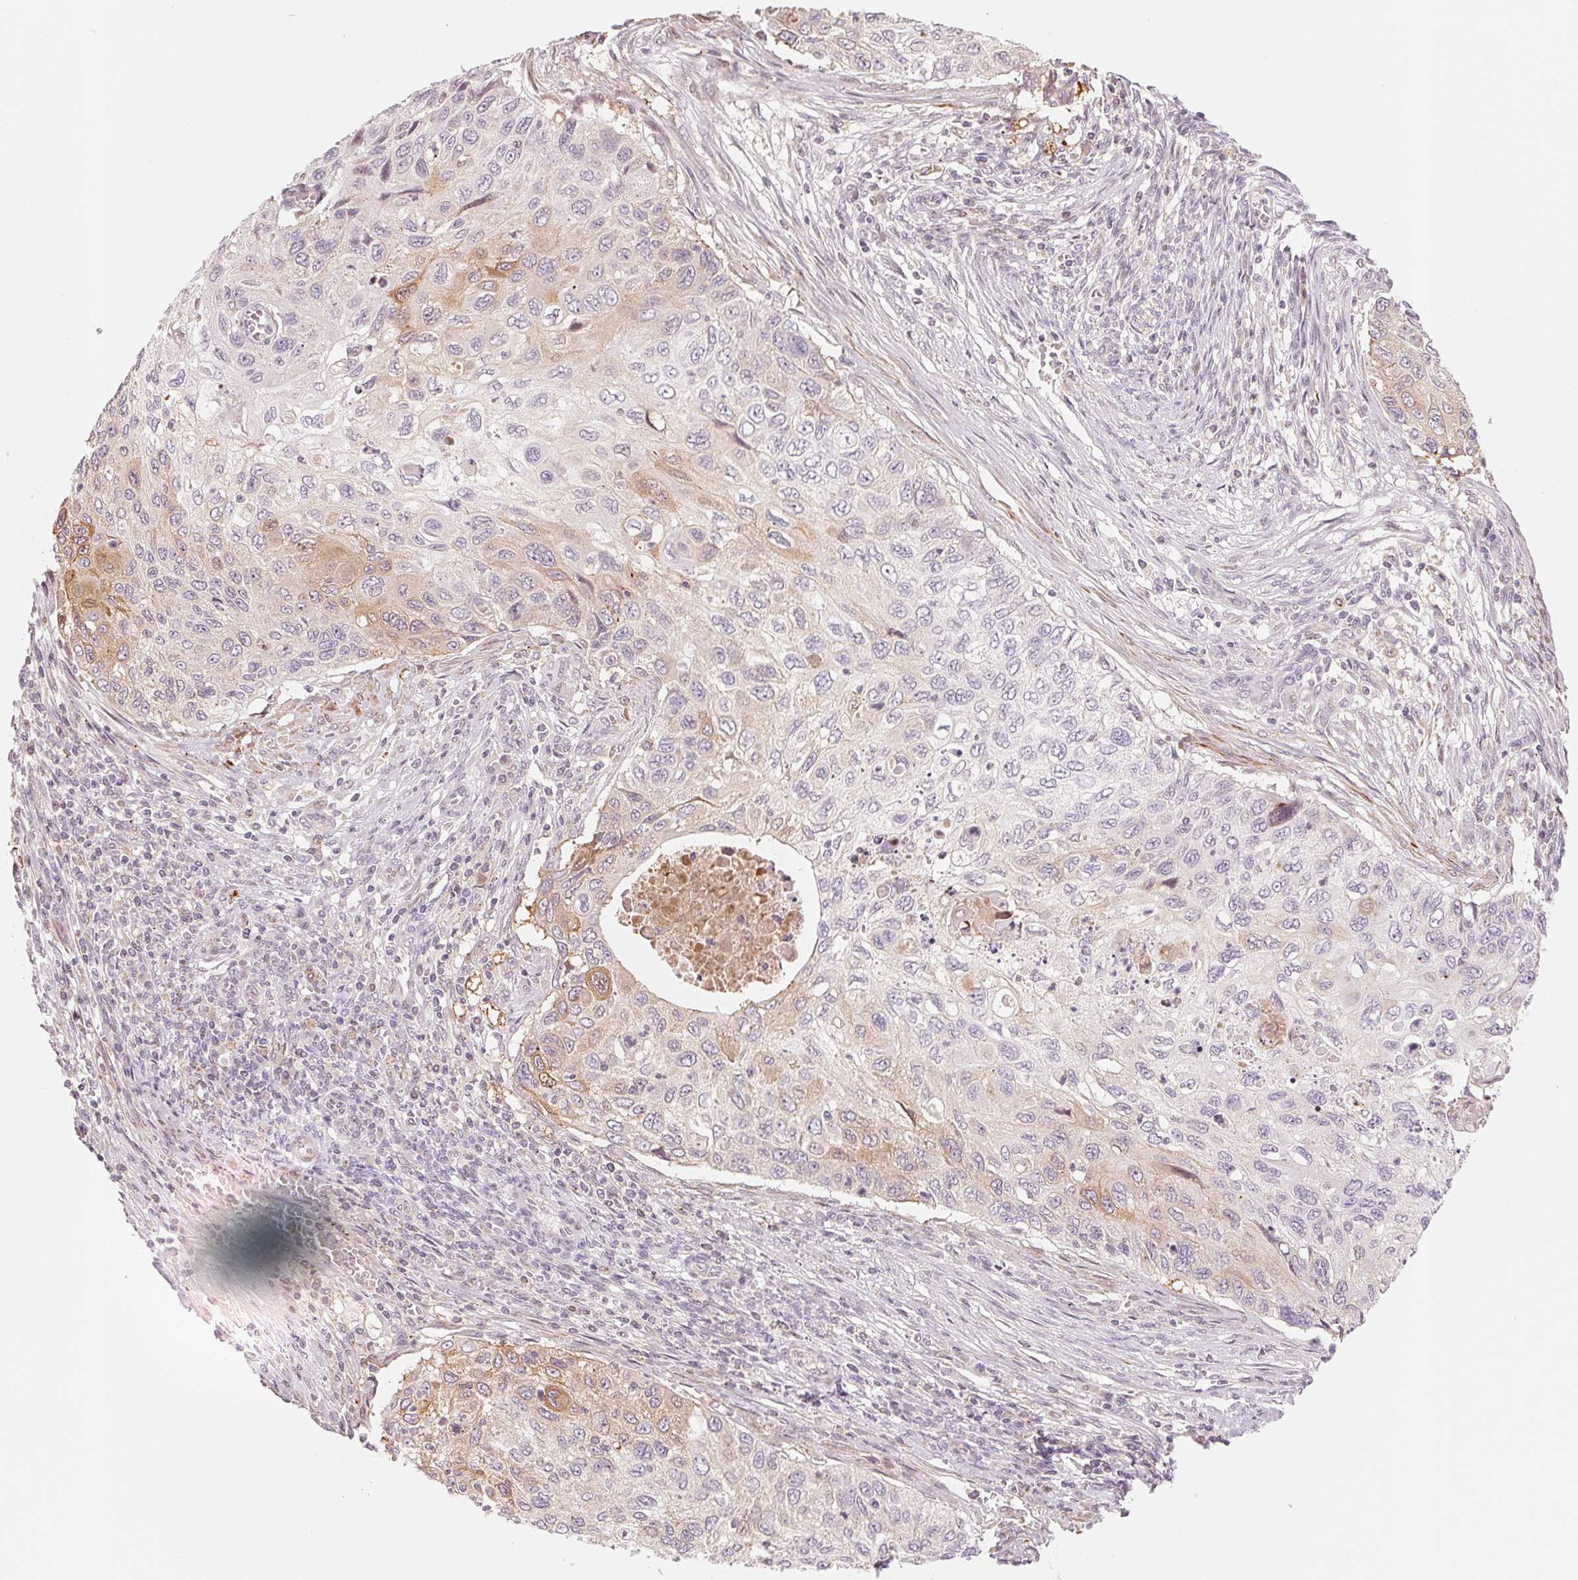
{"staining": {"intensity": "weak", "quantity": "<25%", "location": "cytoplasmic/membranous"}, "tissue": "cervical cancer", "cell_type": "Tumor cells", "image_type": "cancer", "snomed": [{"axis": "morphology", "description": "Squamous cell carcinoma, NOS"}, {"axis": "topography", "description": "Cervix"}], "caption": "DAB (3,3'-diaminobenzidine) immunohistochemical staining of cervical cancer exhibits no significant positivity in tumor cells.", "gene": "SLC17A4", "patient": {"sex": "female", "age": 70}}